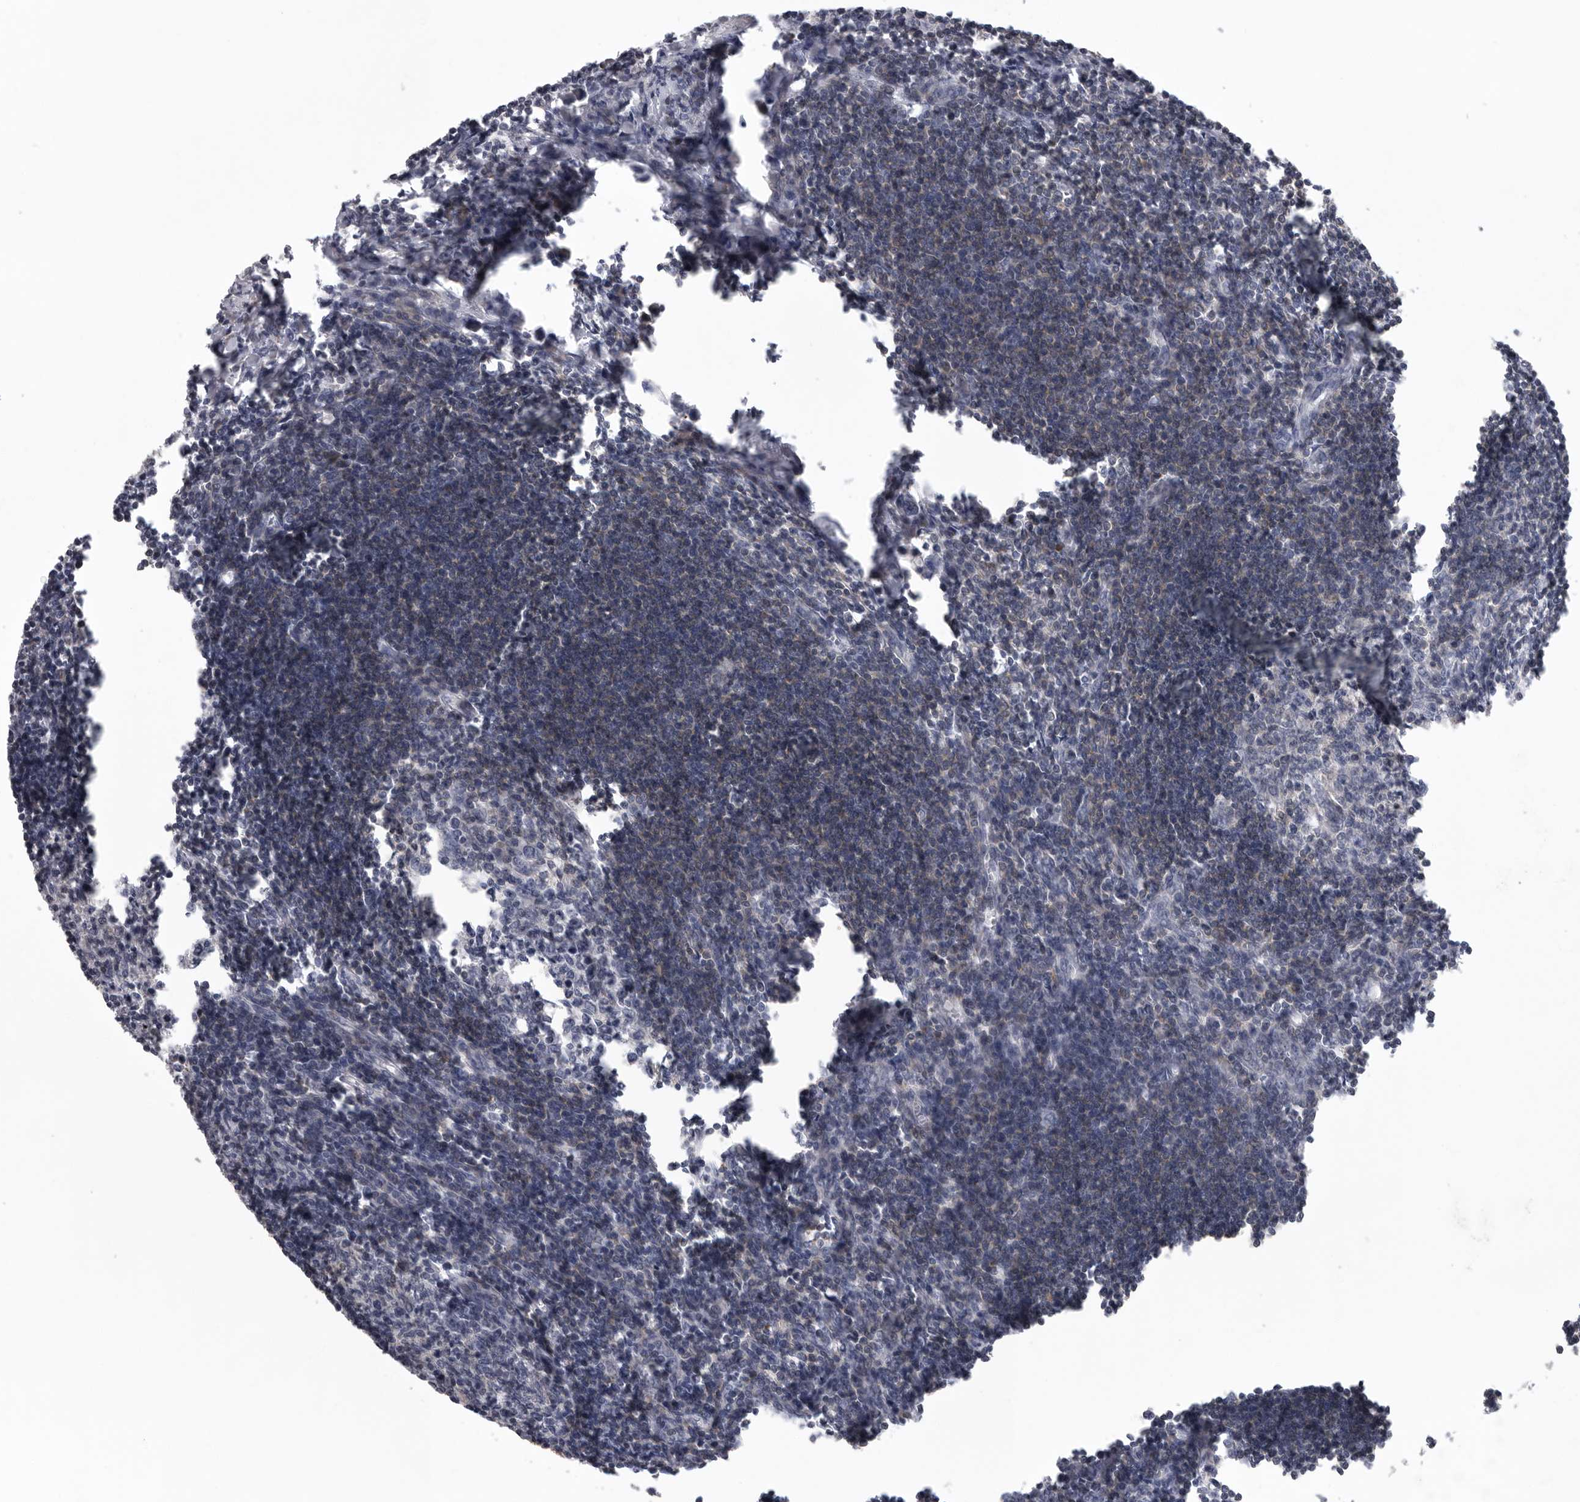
{"staining": {"intensity": "weak", "quantity": "25%-75%", "location": "cytoplasmic/membranous"}, "tissue": "lymph node", "cell_type": "Germinal center cells", "image_type": "normal", "snomed": [{"axis": "morphology", "description": "Normal tissue, NOS"}, {"axis": "morphology", "description": "Malignant melanoma, Metastatic site"}, {"axis": "topography", "description": "Lymph node"}], "caption": "Immunohistochemistry photomicrograph of unremarkable lymph node: human lymph node stained using IHC demonstrates low levels of weak protein expression localized specifically in the cytoplasmic/membranous of germinal center cells, appearing as a cytoplasmic/membranous brown color.", "gene": "USP24", "patient": {"sex": "male", "age": 41}}